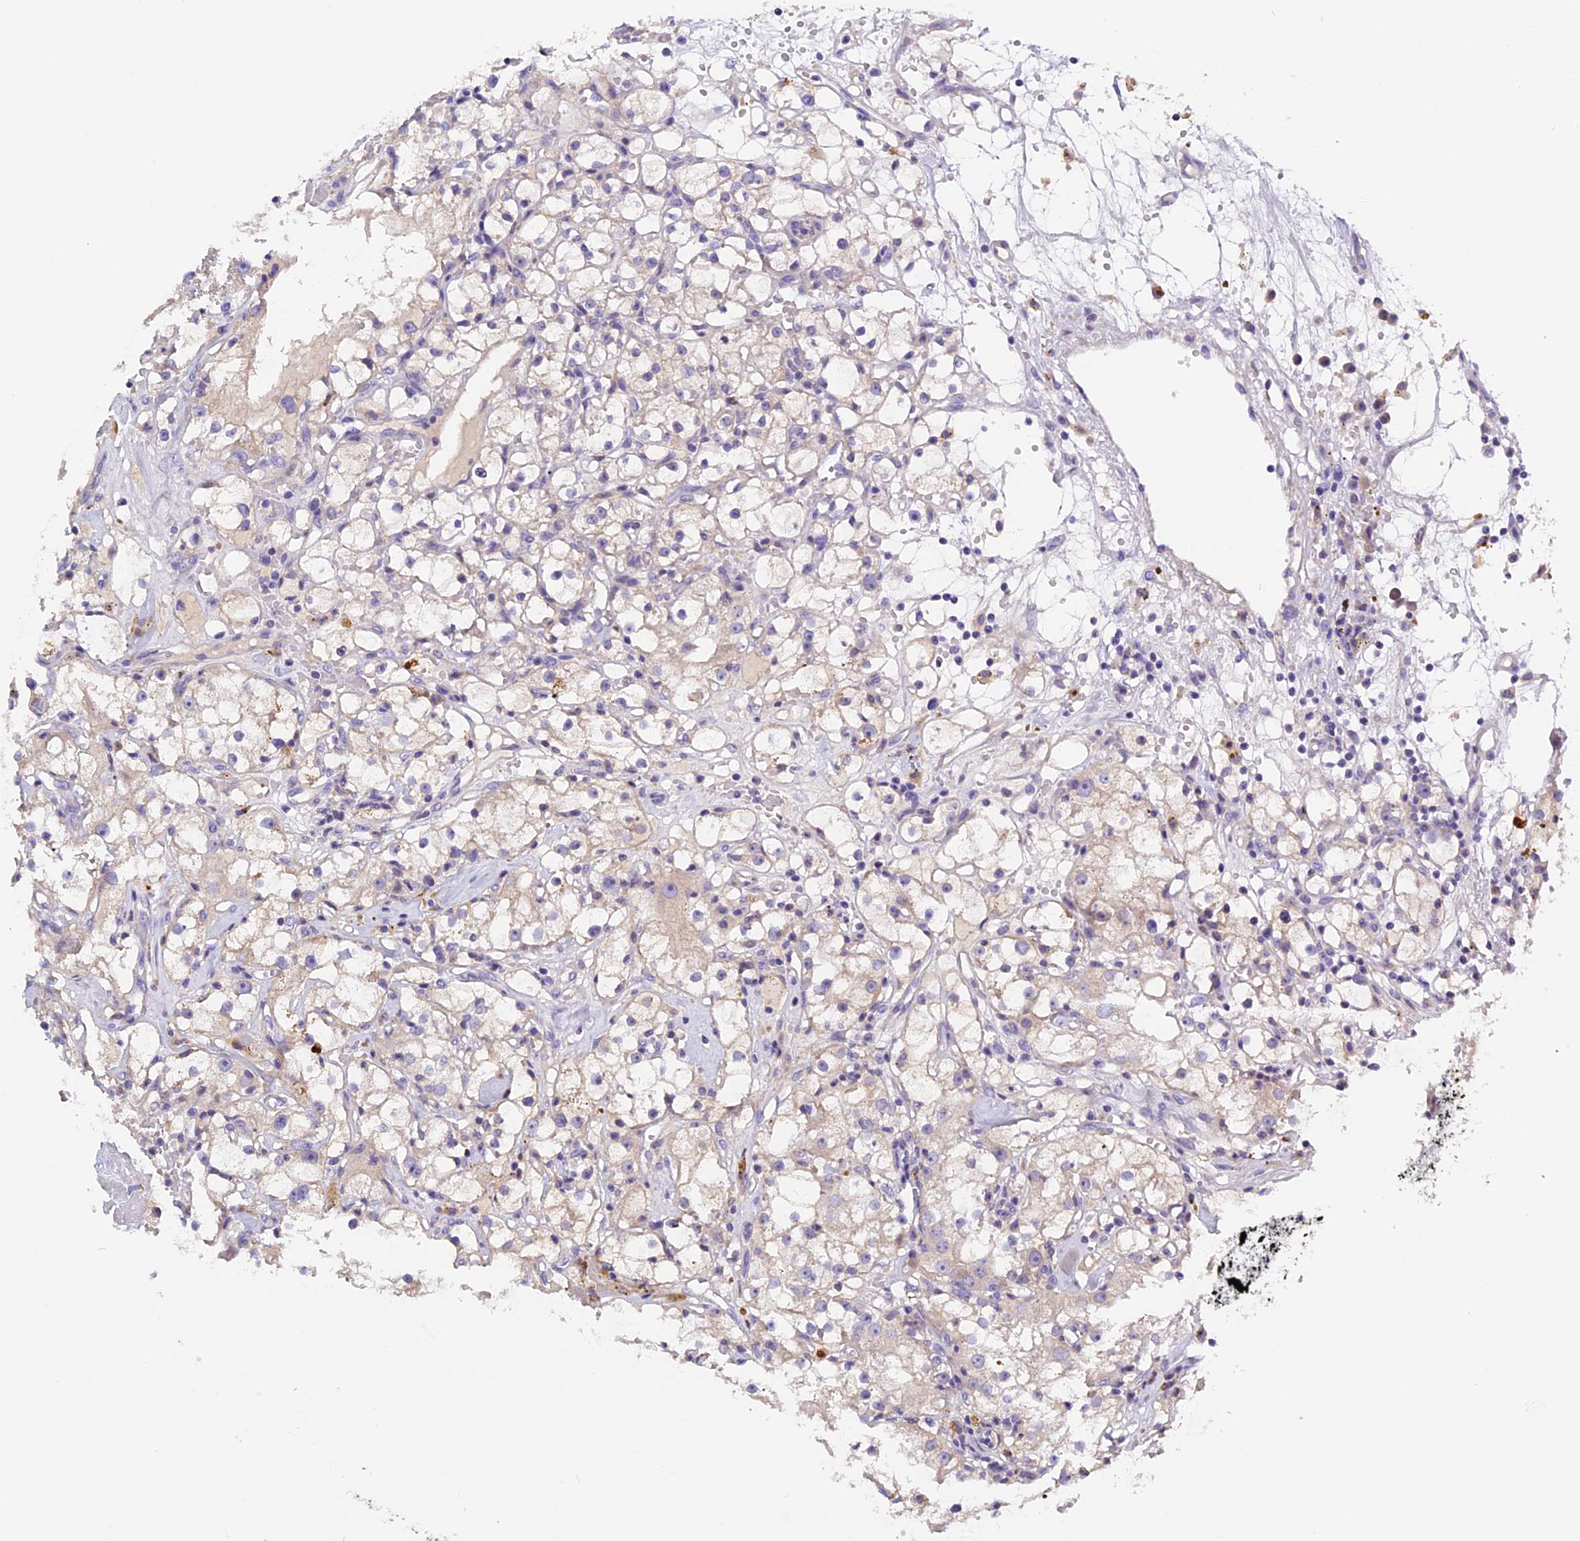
{"staining": {"intensity": "negative", "quantity": "none", "location": "none"}, "tissue": "renal cancer", "cell_type": "Tumor cells", "image_type": "cancer", "snomed": [{"axis": "morphology", "description": "Adenocarcinoma, NOS"}, {"axis": "topography", "description": "Kidney"}], "caption": "Photomicrograph shows no protein expression in tumor cells of renal cancer tissue.", "gene": "RTTN", "patient": {"sex": "male", "age": 56}}